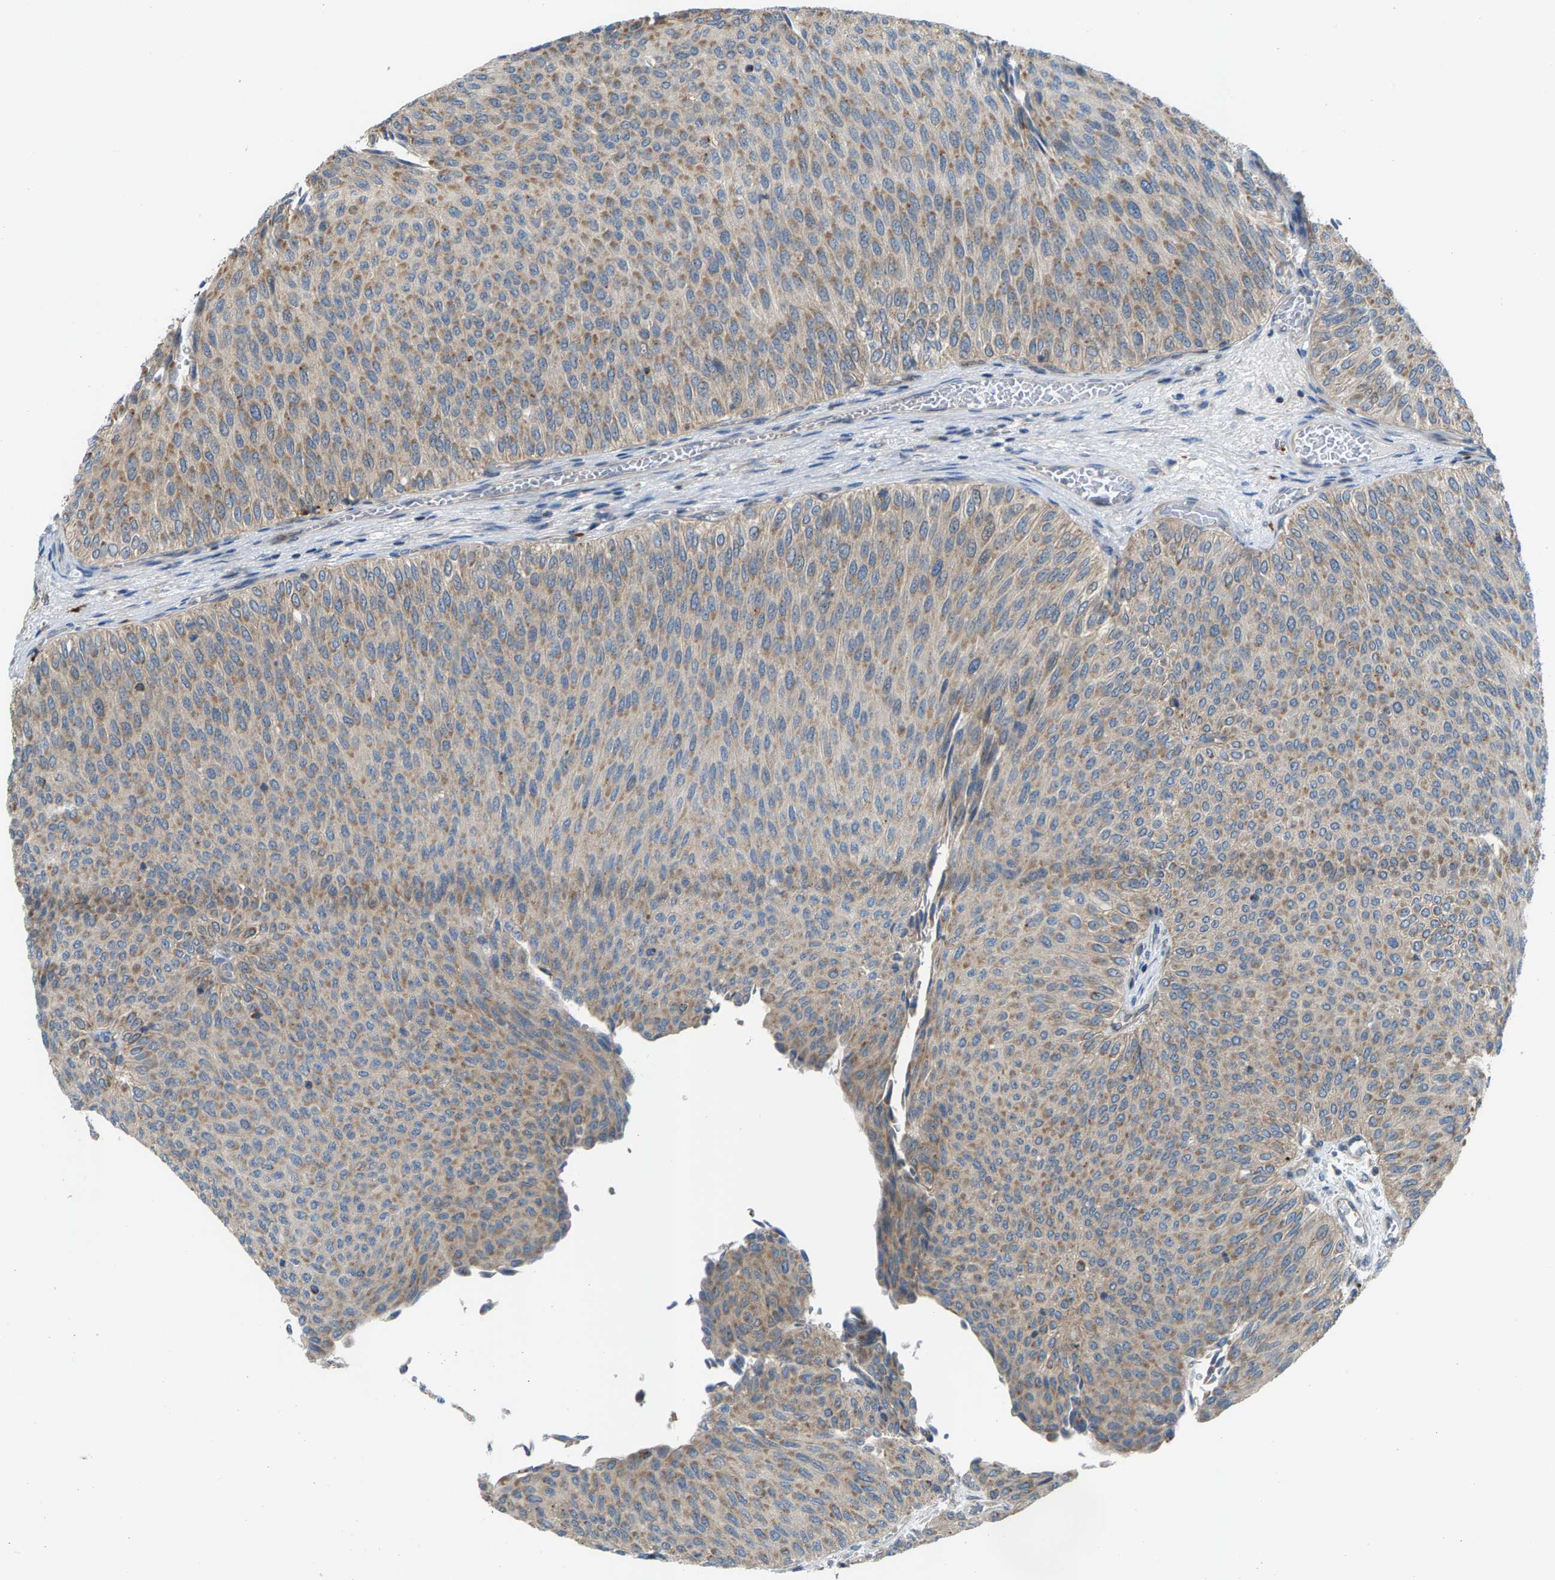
{"staining": {"intensity": "moderate", "quantity": "25%-75%", "location": "cytoplasmic/membranous"}, "tissue": "urothelial cancer", "cell_type": "Tumor cells", "image_type": "cancer", "snomed": [{"axis": "morphology", "description": "Urothelial carcinoma, Low grade"}, {"axis": "topography", "description": "Urinary bladder"}], "caption": "Immunohistochemistry (IHC) of urothelial cancer demonstrates medium levels of moderate cytoplasmic/membranous staining in about 25%-75% of tumor cells.", "gene": "PDCL", "patient": {"sex": "male", "age": 78}}